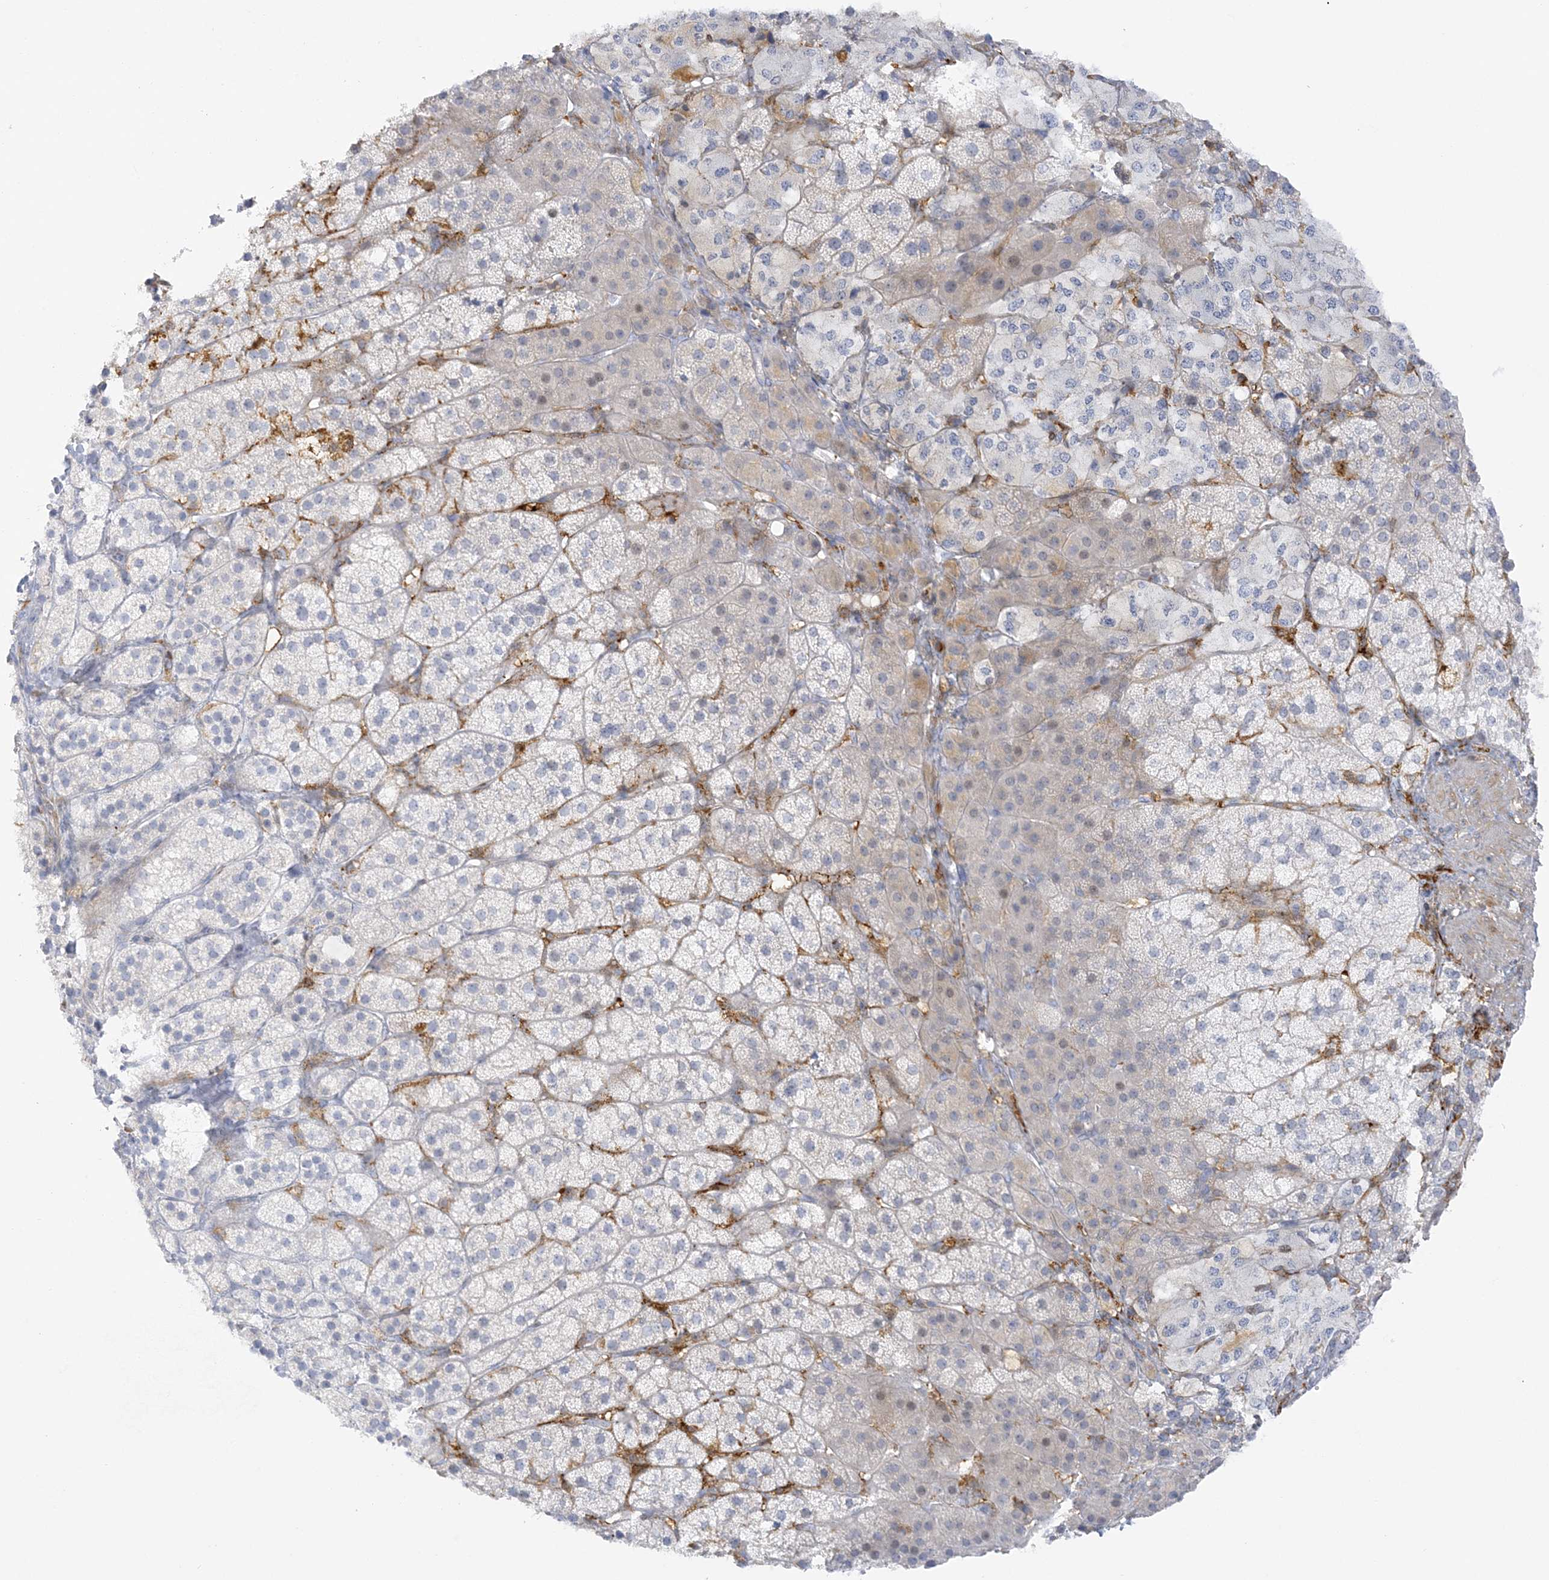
{"staining": {"intensity": "weak", "quantity": "<25%", "location": "cytoplasmic/membranous"}, "tissue": "adrenal gland", "cell_type": "Glandular cells", "image_type": "normal", "snomed": [{"axis": "morphology", "description": "Normal tissue, NOS"}, {"axis": "topography", "description": "Adrenal gland"}], "caption": "This is a histopathology image of immunohistochemistry (IHC) staining of benign adrenal gland, which shows no positivity in glandular cells.", "gene": "ICMT", "patient": {"sex": "female", "age": 44}}